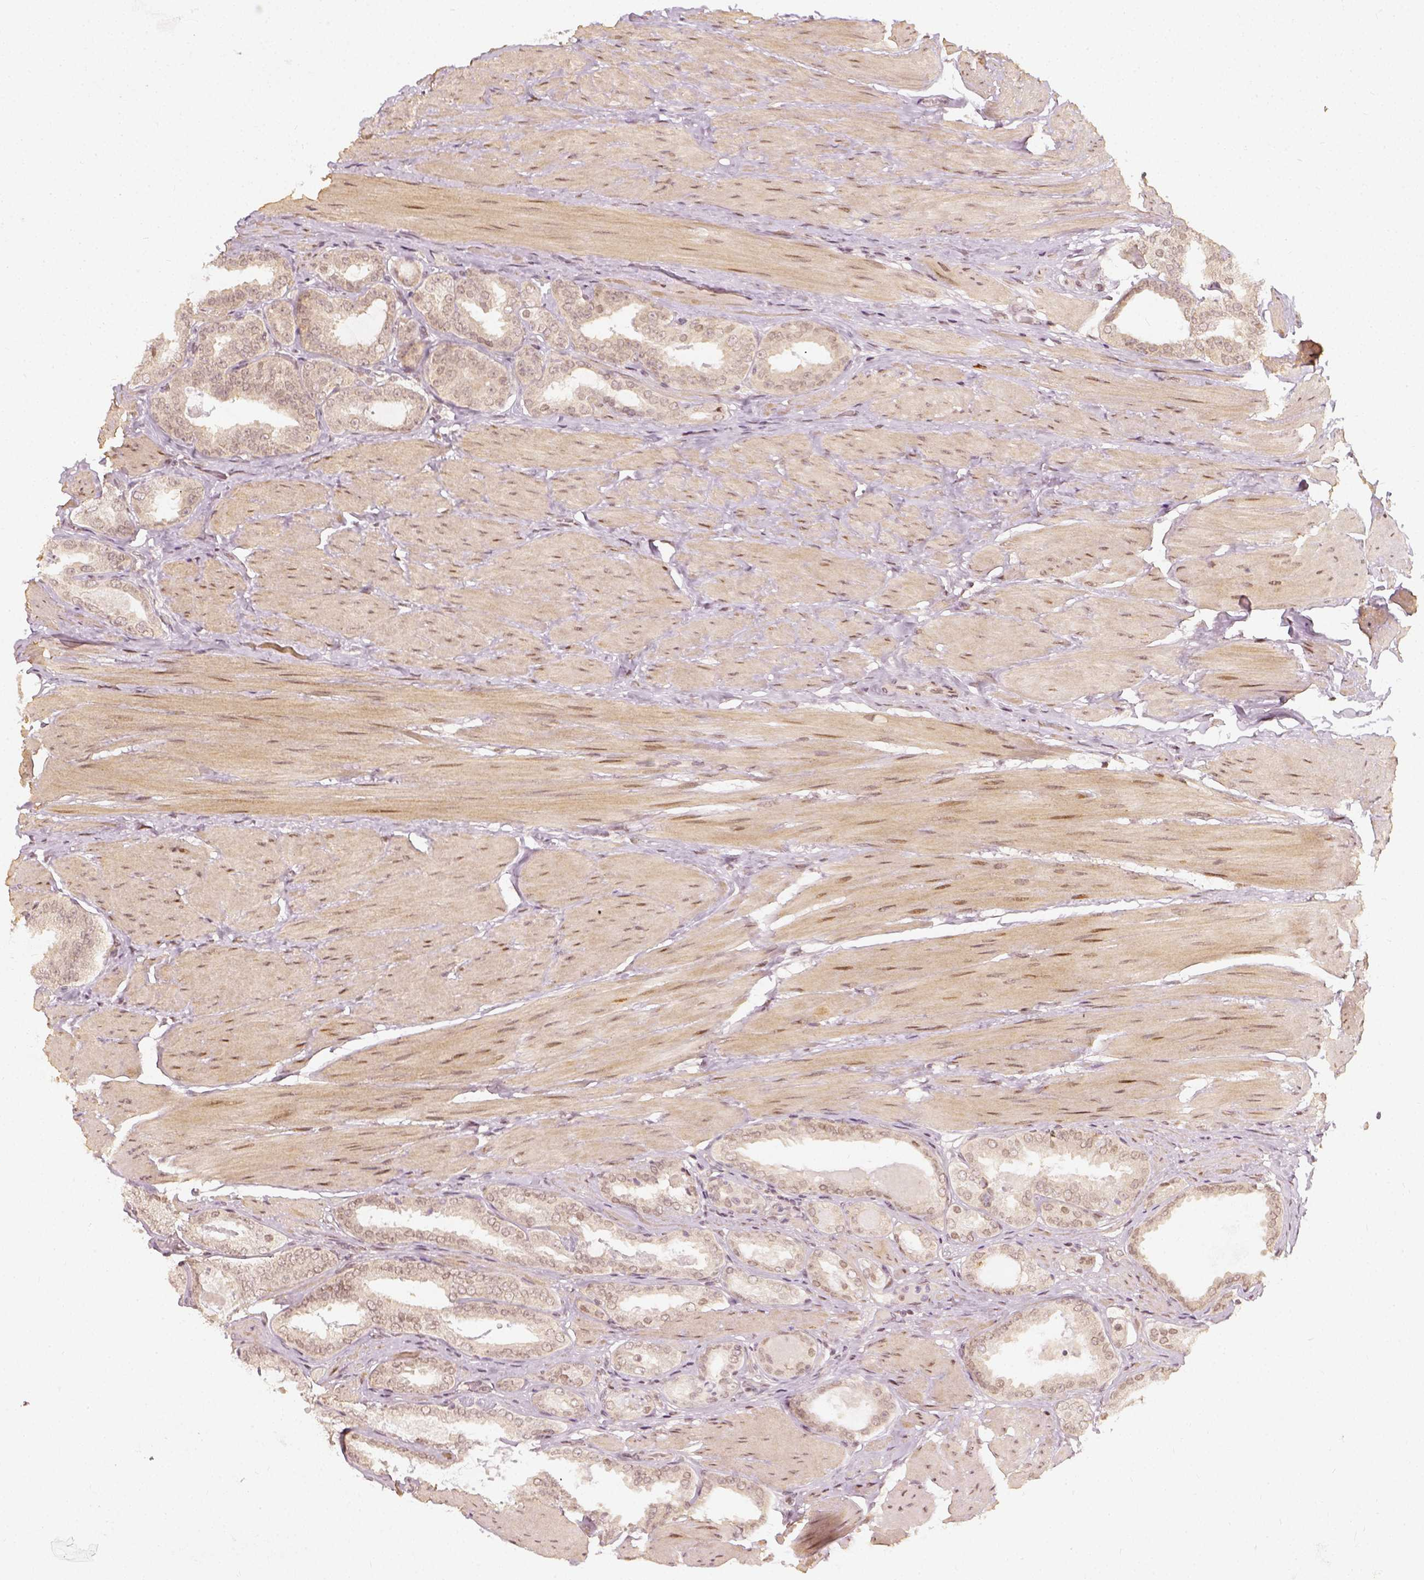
{"staining": {"intensity": "negative", "quantity": "none", "location": "none"}, "tissue": "prostate cancer", "cell_type": "Tumor cells", "image_type": "cancer", "snomed": [{"axis": "morphology", "description": "Adenocarcinoma, High grade"}, {"axis": "topography", "description": "Prostate"}], "caption": "Immunohistochemistry (IHC) histopathology image of prostate cancer (high-grade adenocarcinoma) stained for a protein (brown), which displays no expression in tumor cells.", "gene": "ZMAT3", "patient": {"sex": "male", "age": 63}}